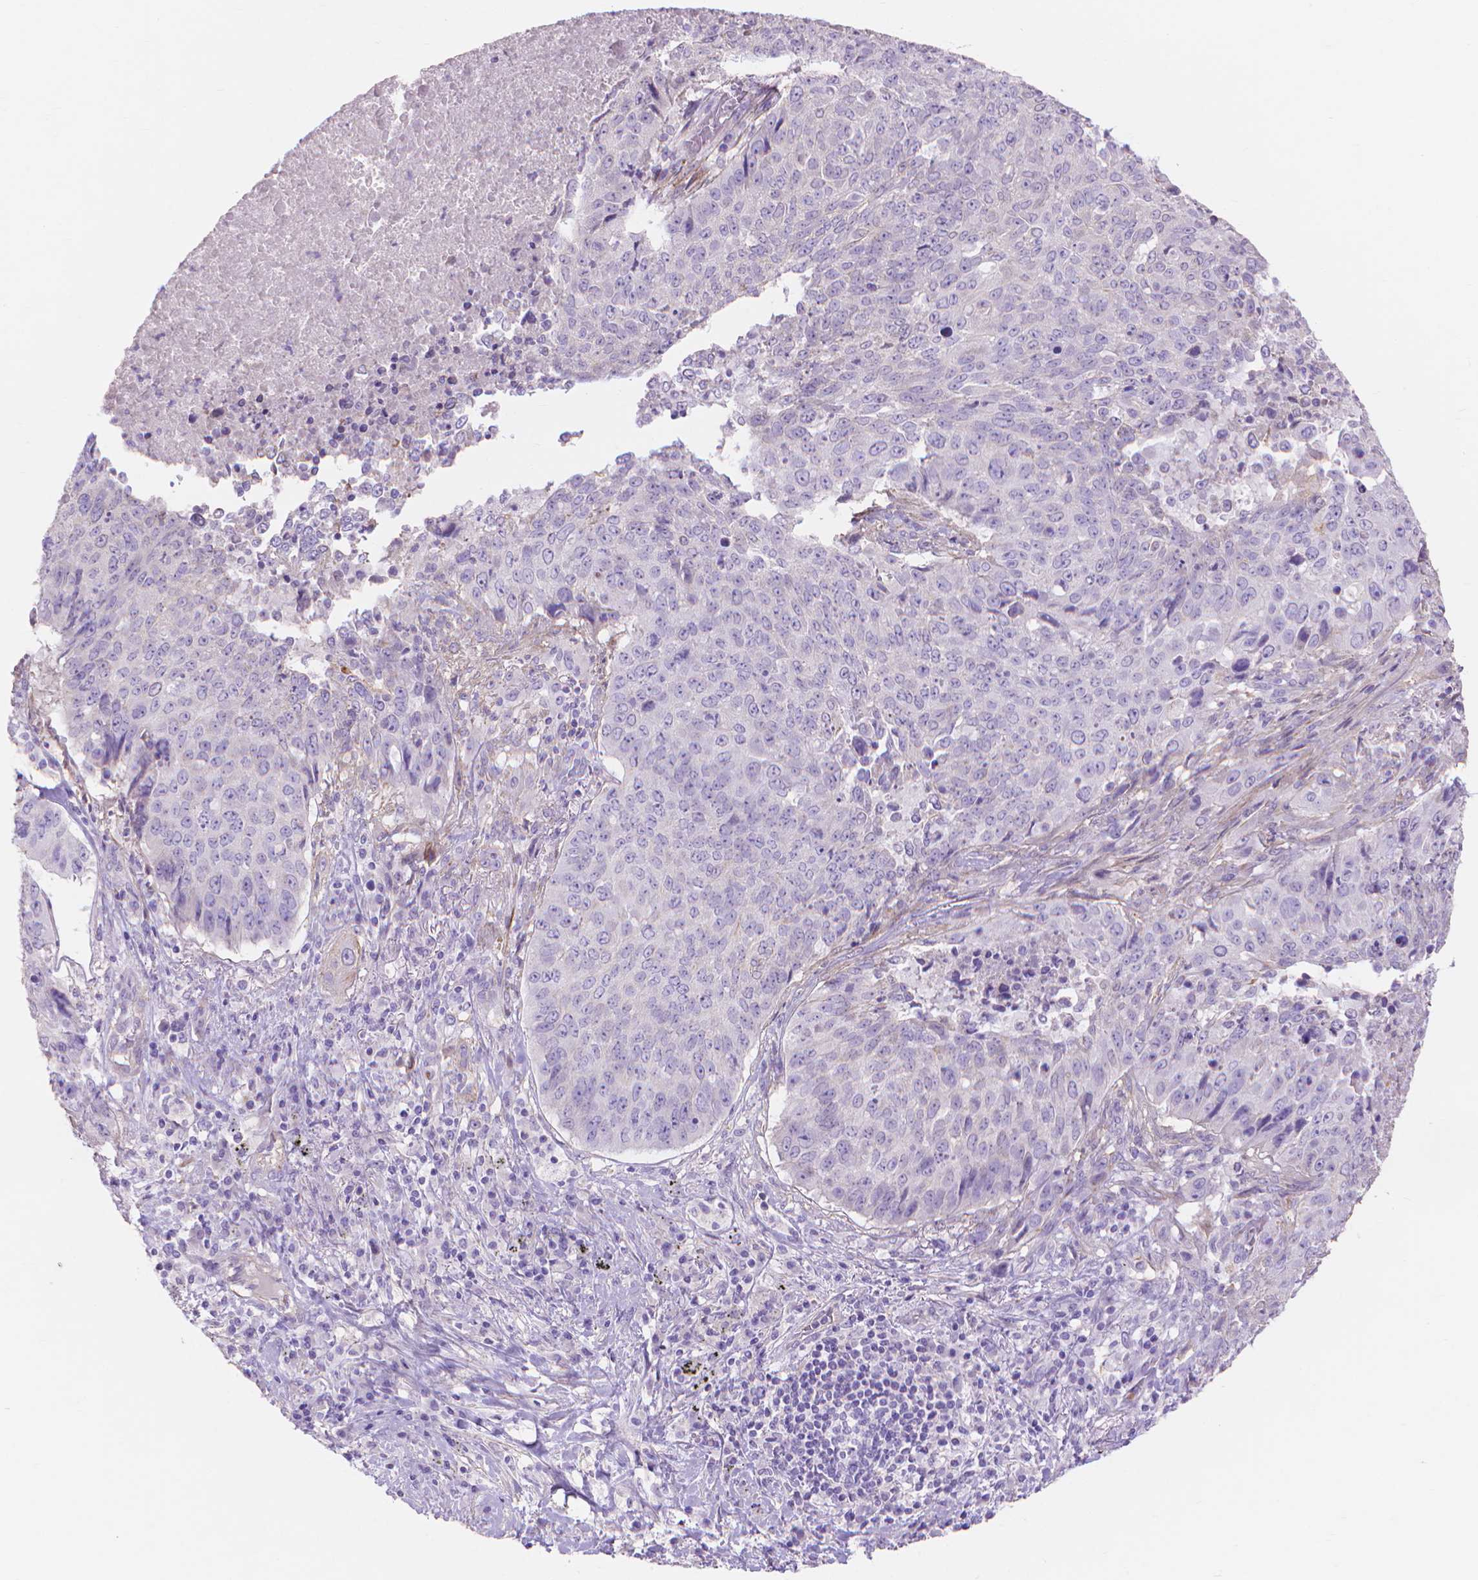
{"staining": {"intensity": "negative", "quantity": "none", "location": "none"}, "tissue": "lung cancer", "cell_type": "Tumor cells", "image_type": "cancer", "snomed": [{"axis": "morphology", "description": "Normal tissue, NOS"}, {"axis": "morphology", "description": "Squamous cell carcinoma, NOS"}, {"axis": "topography", "description": "Bronchus"}, {"axis": "topography", "description": "Lung"}], "caption": "High magnification brightfield microscopy of lung cancer (squamous cell carcinoma) stained with DAB (3,3'-diaminobenzidine) (brown) and counterstained with hematoxylin (blue): tumor cells show no significant expression.", "gene": "MBLAC1", "patient": {"sex": "male", "age": 64}}